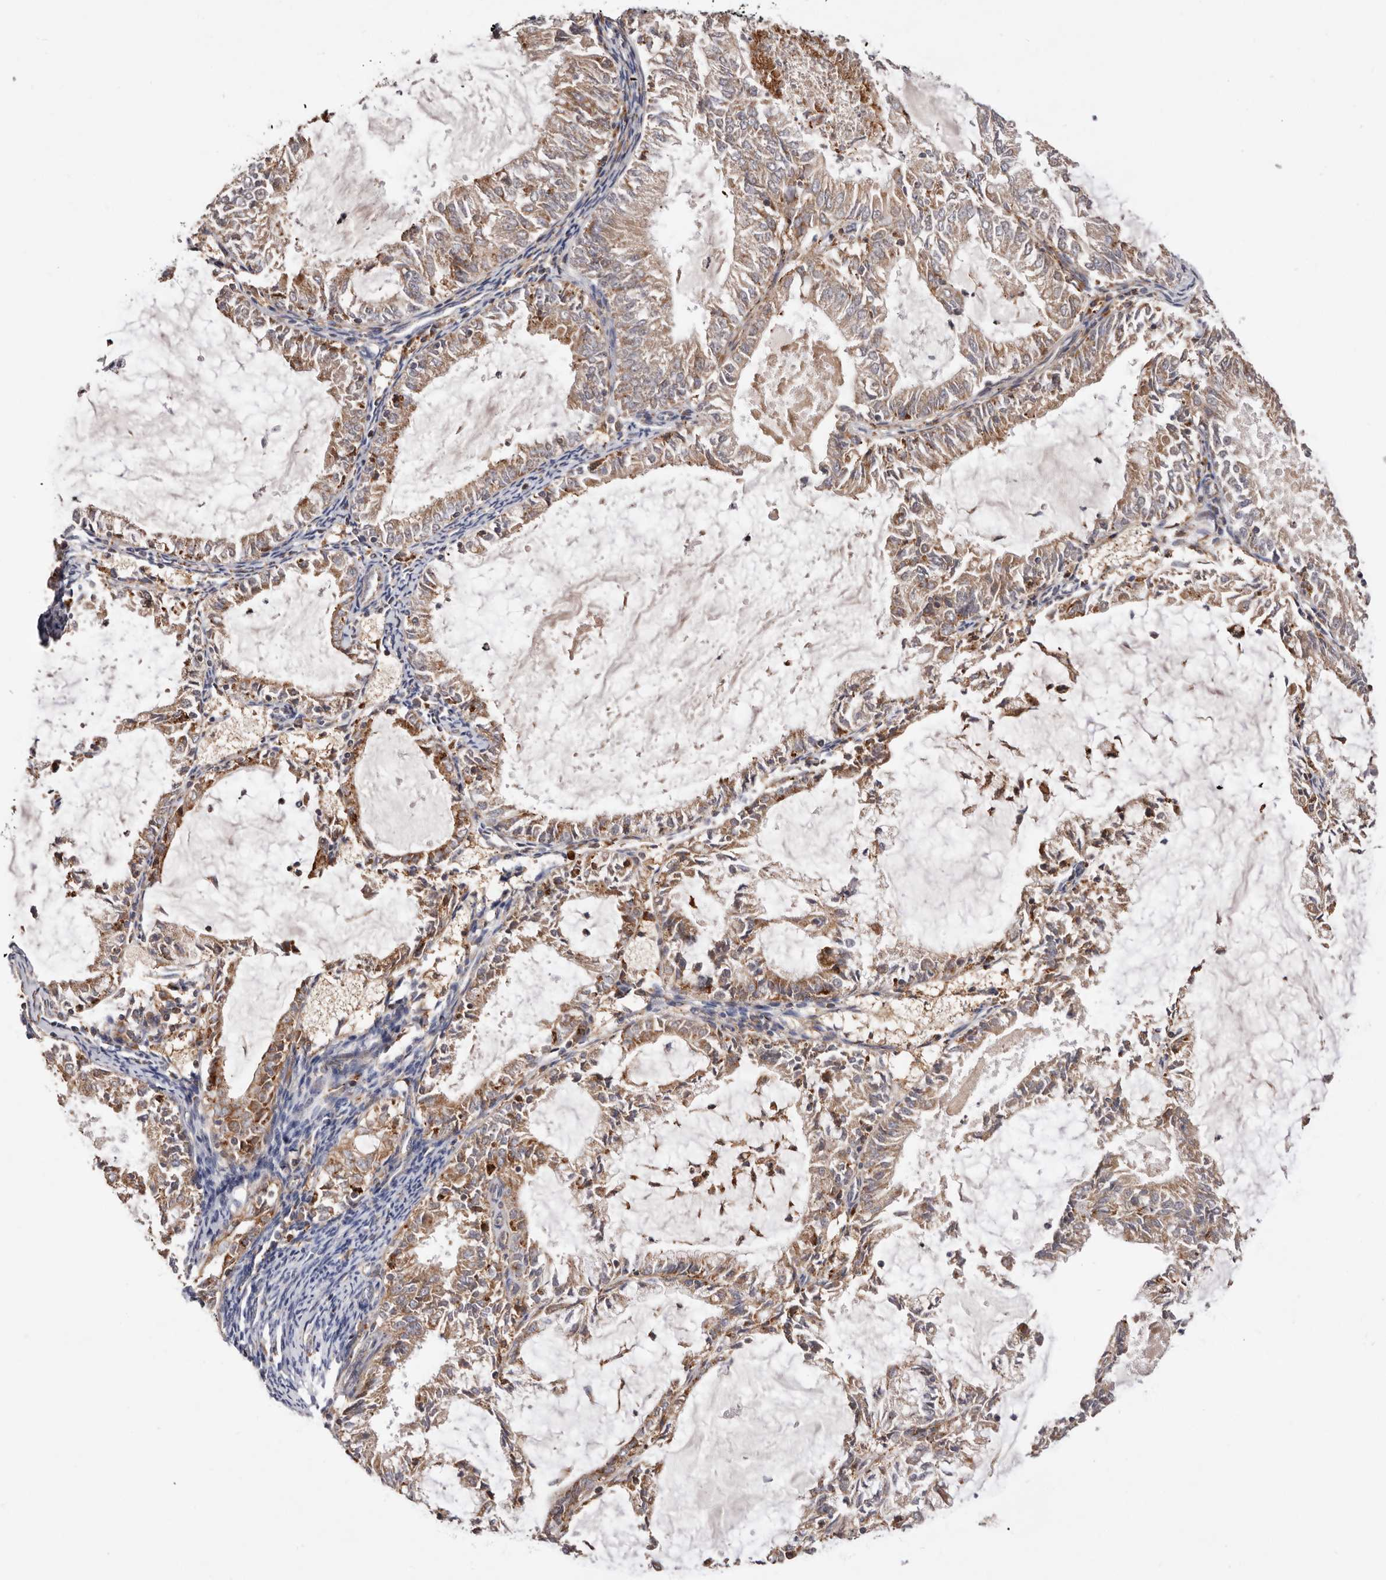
{"staining": {"intensity": "weak", "quantity": ">75%", "location": "cytoplasmic/membranous"}, "tissue": "endometrial cancer", "cell_type": "Tumor cells", "image_type": "cancer", "snomed": [{"axis": "morphology", "description": "Adenocarcinoma, NOS"}, {"axis": "topography", "description": "Endometrium"}], "caption": "A high-resolution histopathology image shows immunohistochemistry (IHC) staining of endometrial cancer (adenocarcinoma), which demonstrates weak cytoplasmic/membranous expression in approximately >75% of tumor cells.", "gene": "RNF213", "patient": {"sex": "female", "age": 57}}